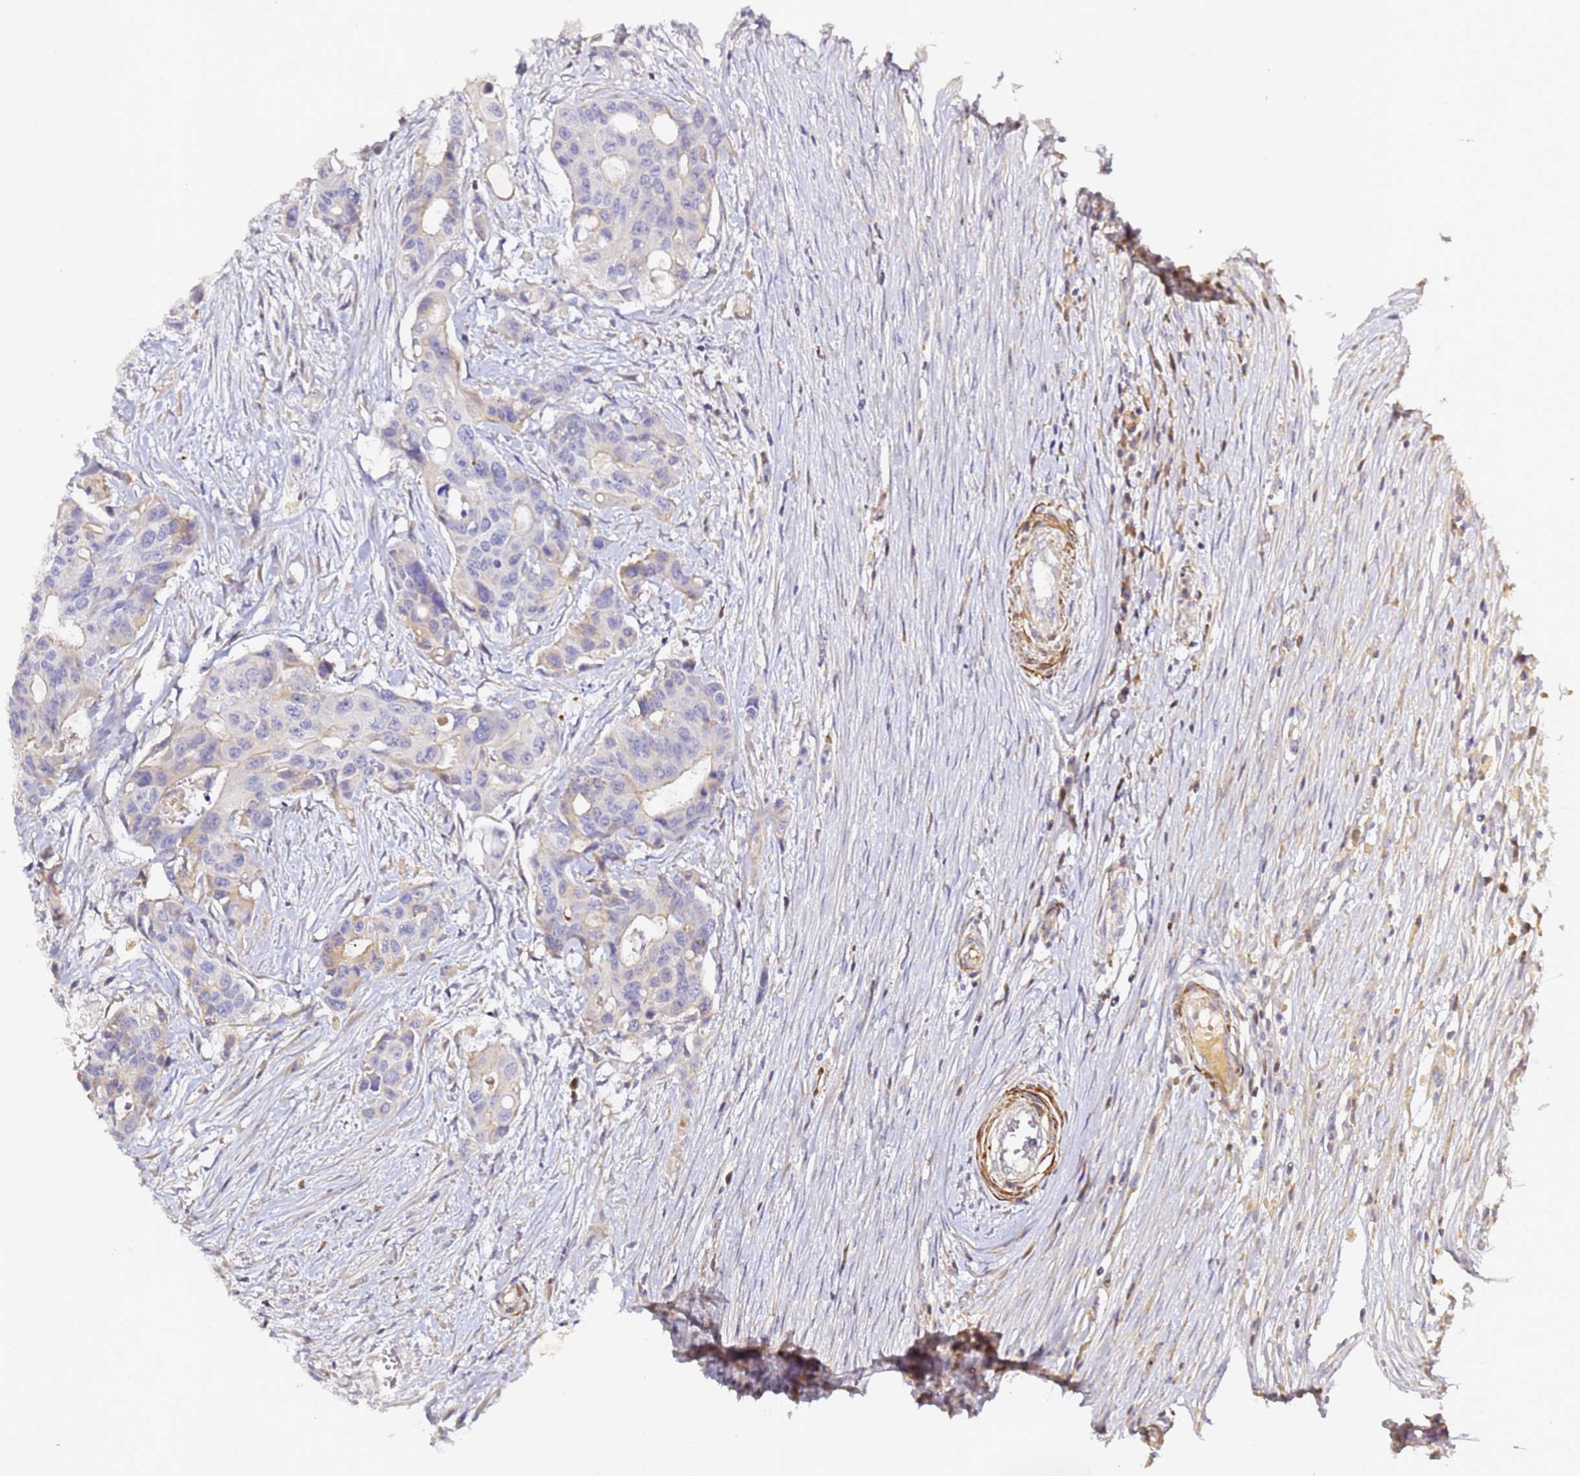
{"staining": {"intensity": "moderate", "quantity": "25%-75%", "location": "cytoplasmic/membranous"}, "tissue": "colorectal cancer", "cell_type": "Tumor cells", "image_type": "cancer", "snomed": [{"axis": "morphology", "description": "Adenocarcinoma, NOS"}, {"axis": "topography", "description": "Colon"}], "caption": "IHC (DAB (3,3'-diaminobenzidine)) staining of colorectal cancer reveals moderate cytoplasmic/membranous protein staining in approximately 25%-75% of tumor cells.", "gene": "CFH", "patient": {"sex": "male", "age": 77}}